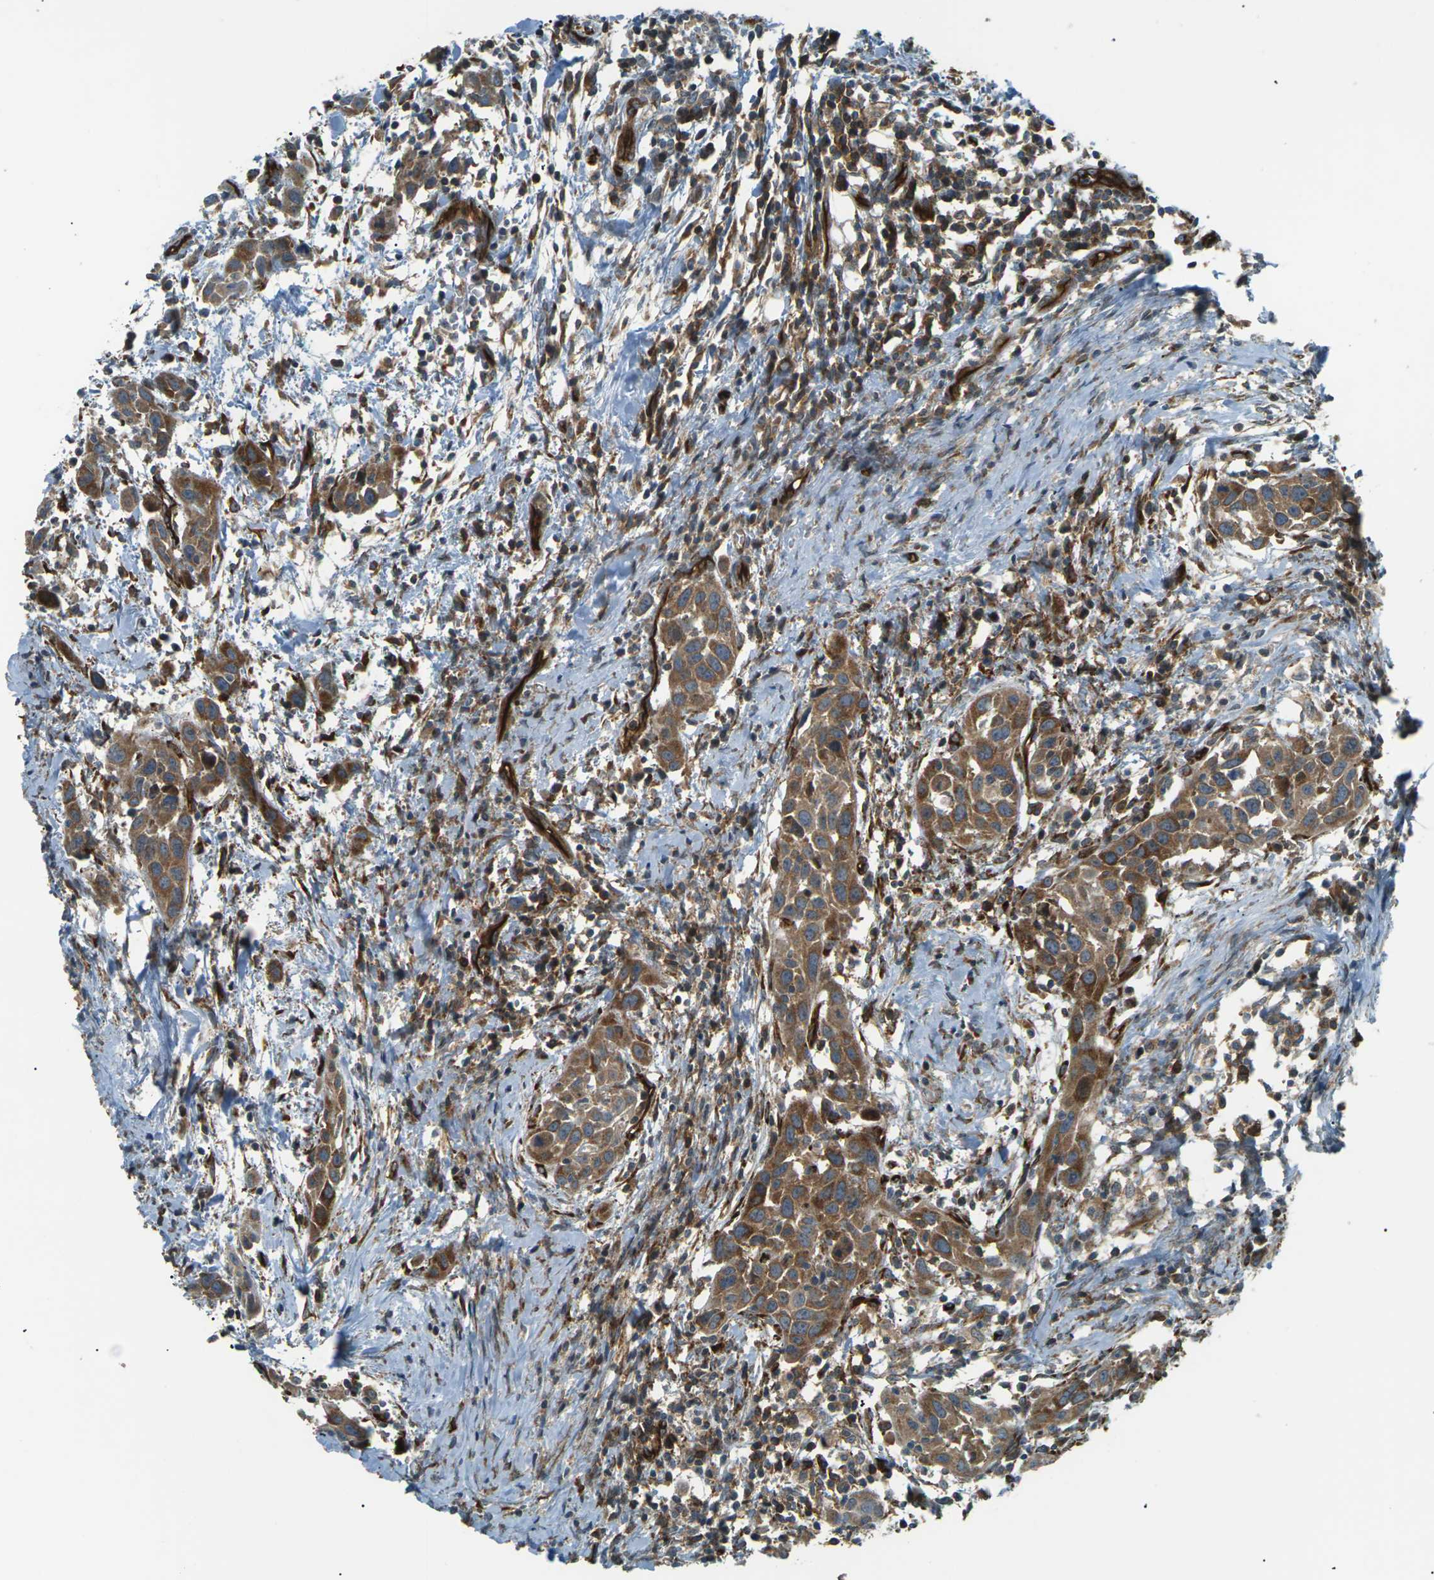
{"staining": {"intensity": "moderate", "quantity": ">75%", "location": "cytoplasmic/membranous"}, "tissue": "head and neck cancer", "cell_type": "Tumor cells", "image_type": "cancer", "snomed": [{"axis": "morphology", "description": "Squamous cell carcinoma, NOS"}, {"axis": "topography", "description": "Oral tissue"}, {"axis": "topography", "description": "Head-Neck"}], "caption": "Head and neck cancer (squamous cell carcinoma) was stained to show a protein in brown. There is medium levels of moderate cytoplasmic/membranous staining in approximately >75% of tumor cells.", "gene": "S1PR1", "patient": {"sex": "female", "age": 50}}